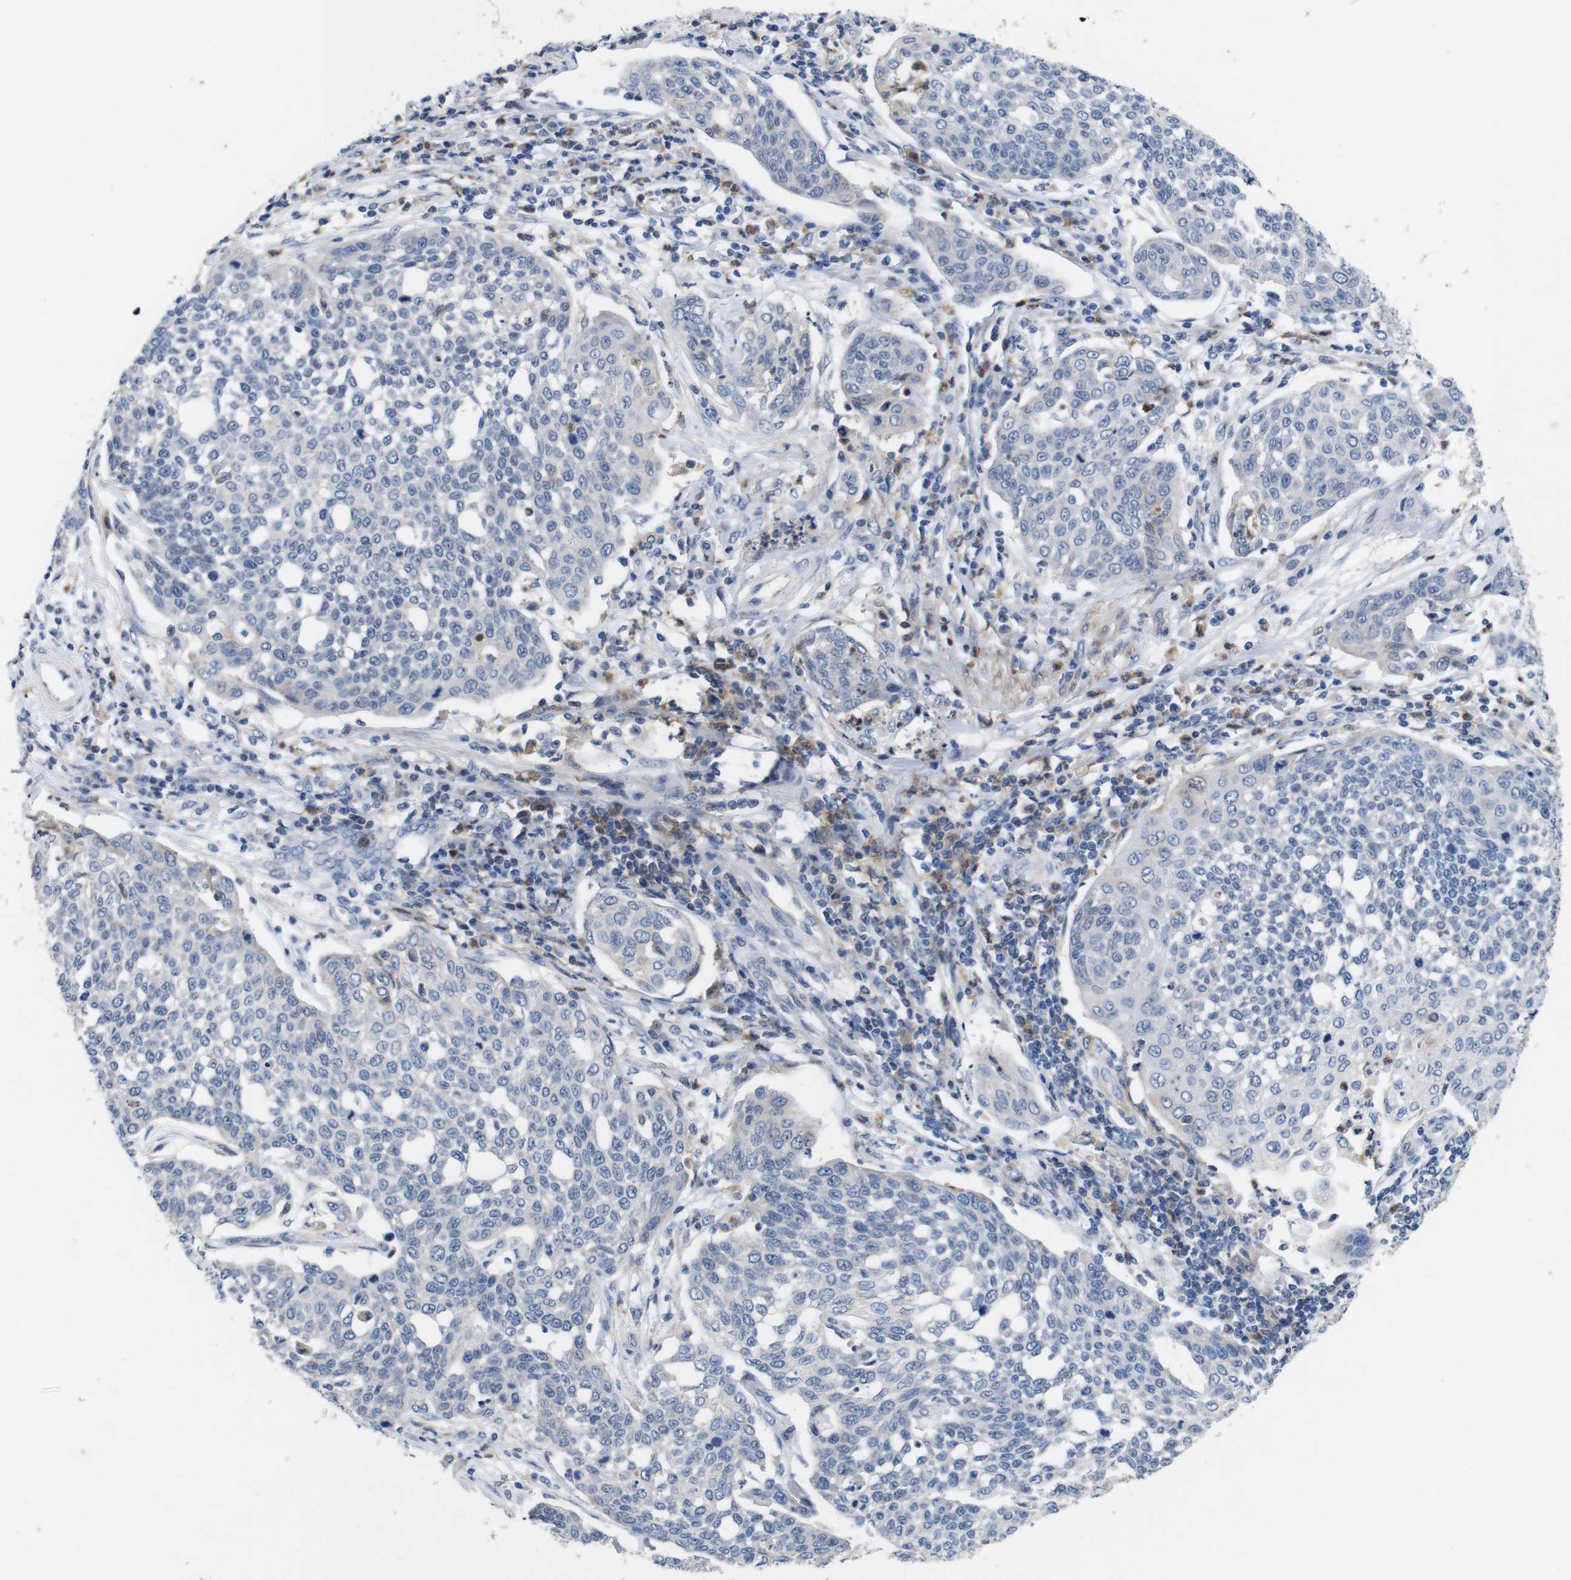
{"staining": {"intensity": "negative", "quantity": "none", "location": "none"}, "tissue": "cervical cancer", "cell_type": "Tumor cells", "image_type": "cancer", "snomed": [{"axis": "morphology", "description": "Squamous cell carcinoma, NOS"}, {"axis": "topography", "description": "Cervix"}], "caption": "DAB (3,3'-diaminobenzidine) immunohistochemical staining of human cervical cancer (squamous cell carcinoma) exhibits no significant staining in tumor cells.", "gene": "C1RL", "patient": {"sex": "female", "age": 34}}